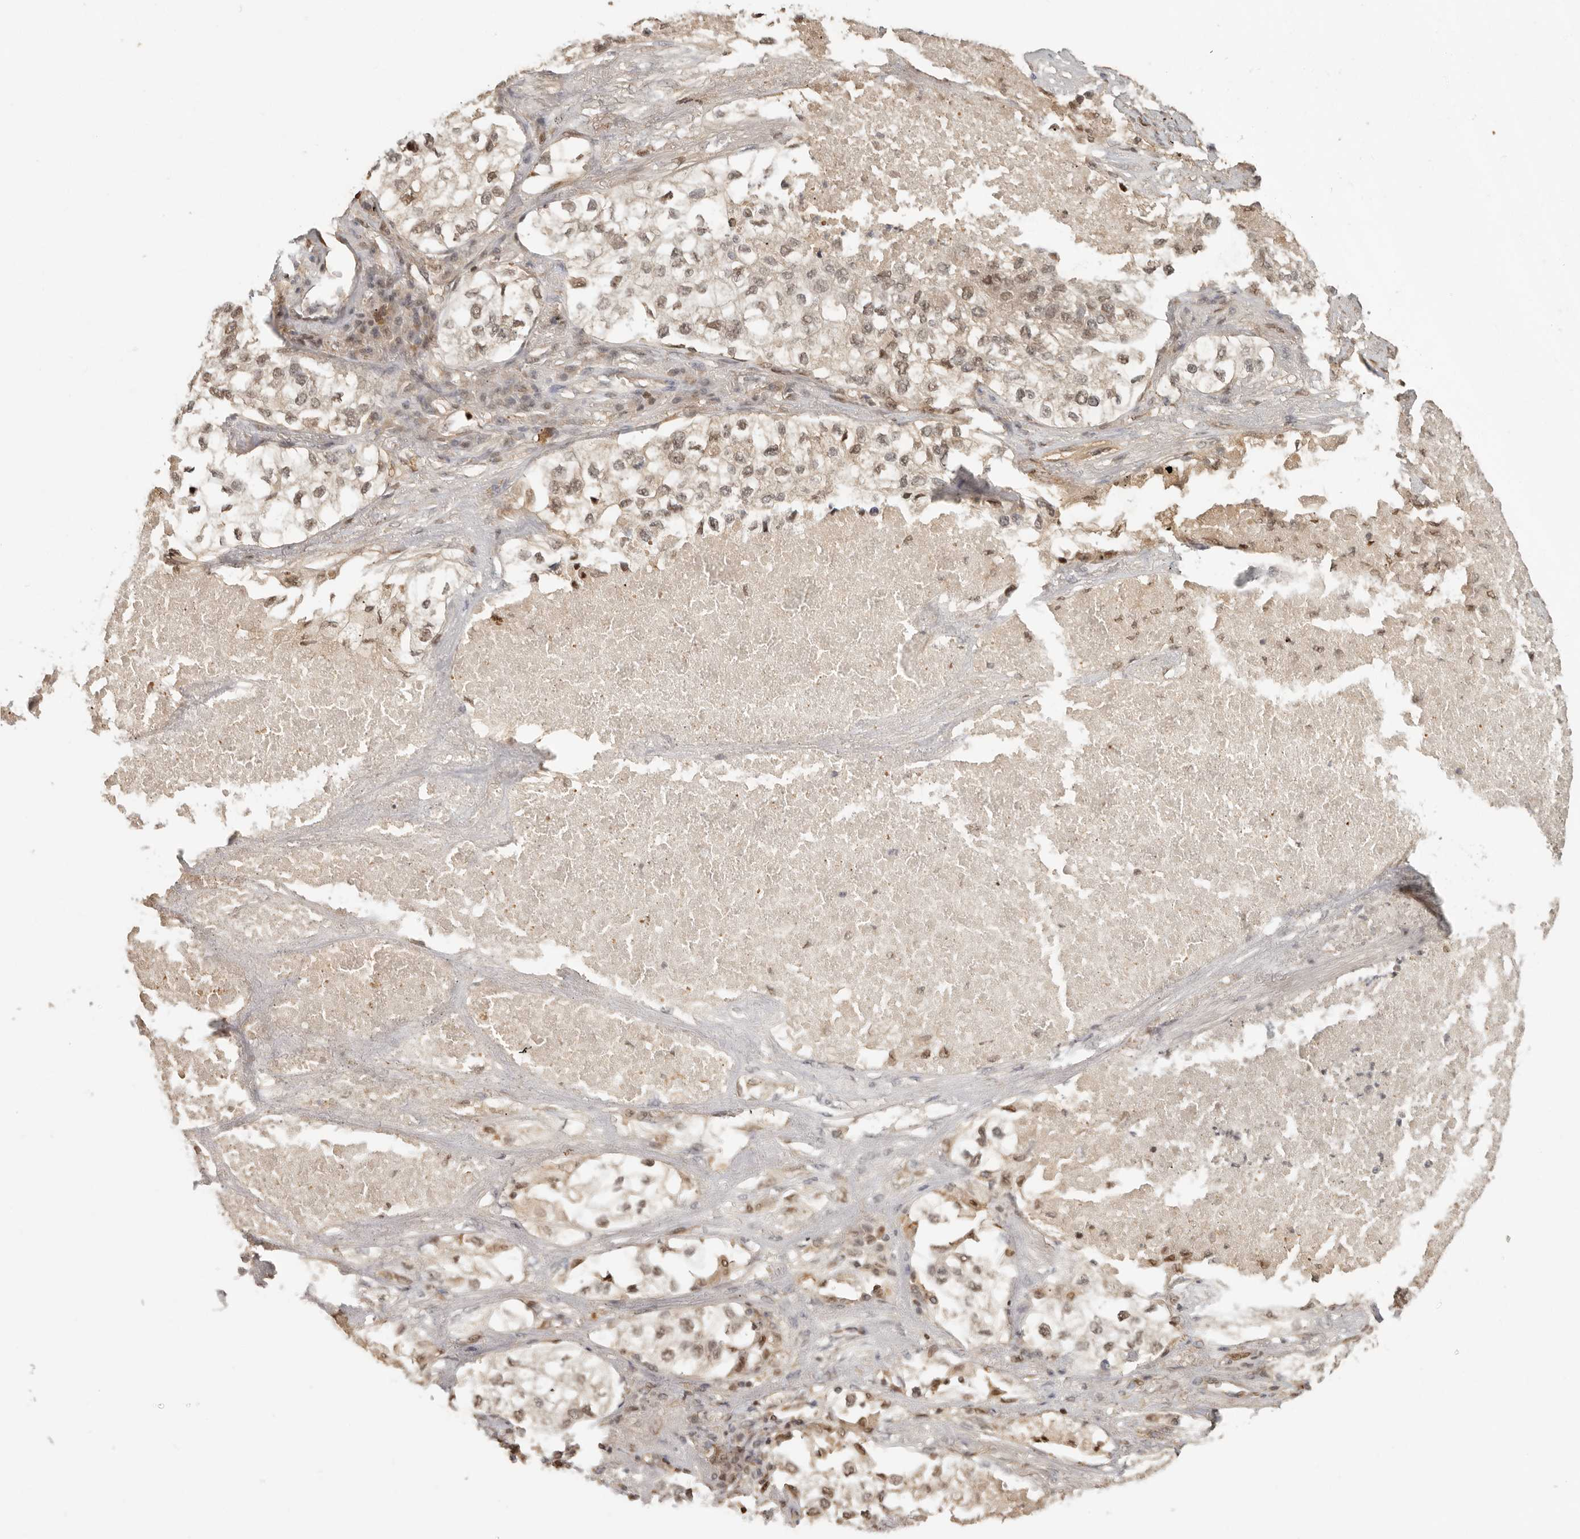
{"staining": {"intensity": "weak", "quantity": ">75%", "location": "cytoplasmic/membranous,nuclear"}, "tissue": "lung cancer", "cell_type": "Tumor cells", "image_type": "cancer", "snomed": [{"axis": "morphology", "description": "Adenocarcinoma, NOS"}, {"axis": "topography", "description": "Lung"}], "caption": "The micrograph demonstrates immunohistochemical staining of lung cancer. There is weak cytoplasmic/membranous and nuclear staining is present in about >75% of tumor cells. The protein is shown in brown color, while the nuclei are stained blue.", "gene": "PSMA5", "patient": {"sex": "male", "age": 63}}